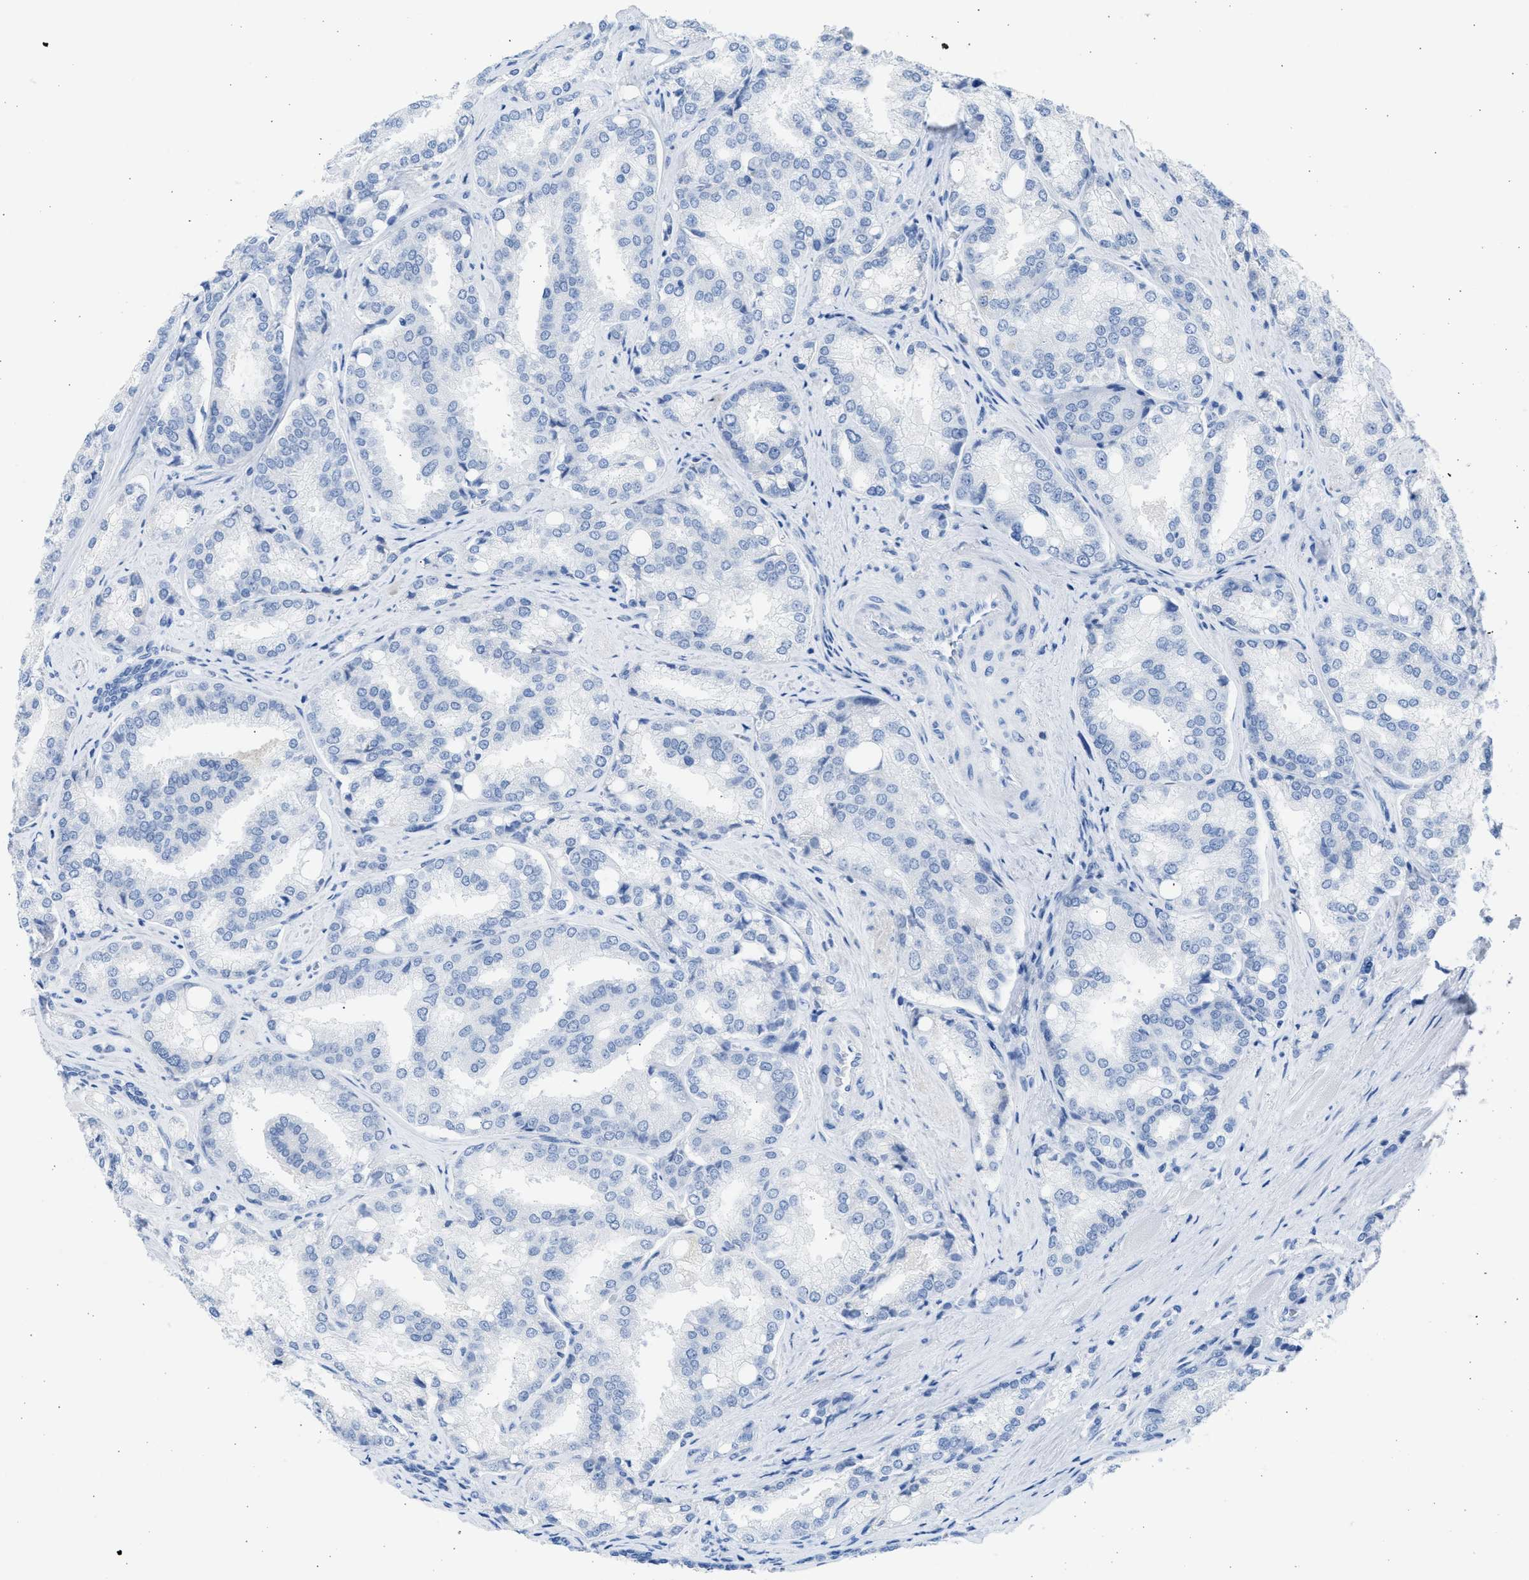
{"staining": {"intensity": "negative", "quantity": "none", "location": "none"}, "tissue": "prostate cancer", "cell_type": "Tumor cells", "image_type": "cancer", "snomed": [{"axis": "morphology", "description": "Adenocarcinoma, High grade"}, {"axis": "topography", "description": "Prostate"}], "caption": "An image of prostate high-grade adenocarcinoma stained for a protein displays no brown staining in tumor cells.", "gene": "SPATA3", "patient": {"sex": "male", "age": 50}}